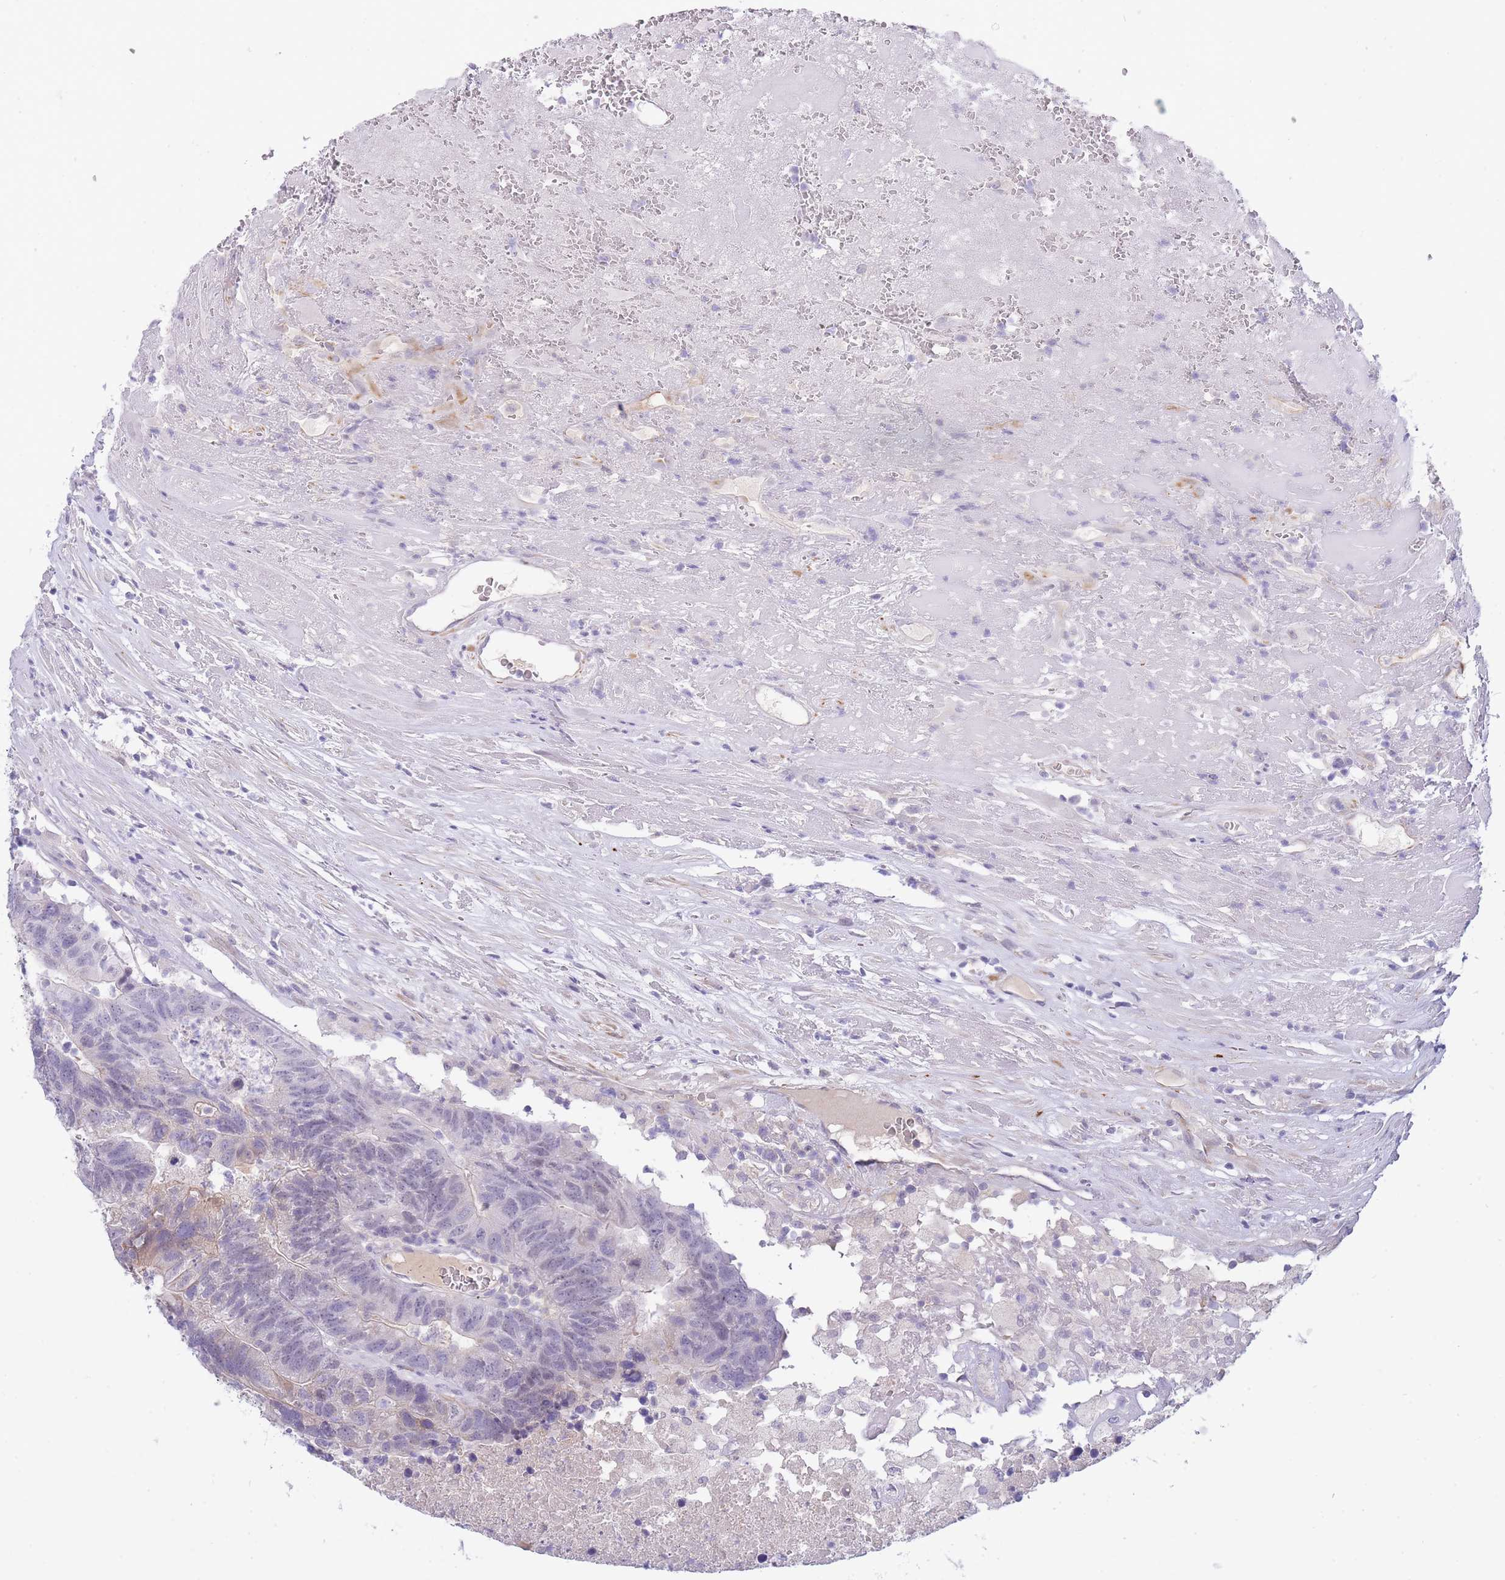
{"staining": {"intensity": "negative", "quantity": "none", "location": "none"}, "tissue": "colorectal cancer", "cell_type": "Tumor cells", "image_type": "cancer", "snomed": [{"axis": "morphology", "description": "Adenocarcinoma, NOS"}, {"axis": "topography", "description": "Colon"}], "caption": "The image reveals no significant staining in tumor cells of adenocarcinoma (colorectal).", "gene": "PRR23B", "patient": {"sex": "female", "age": 48}}